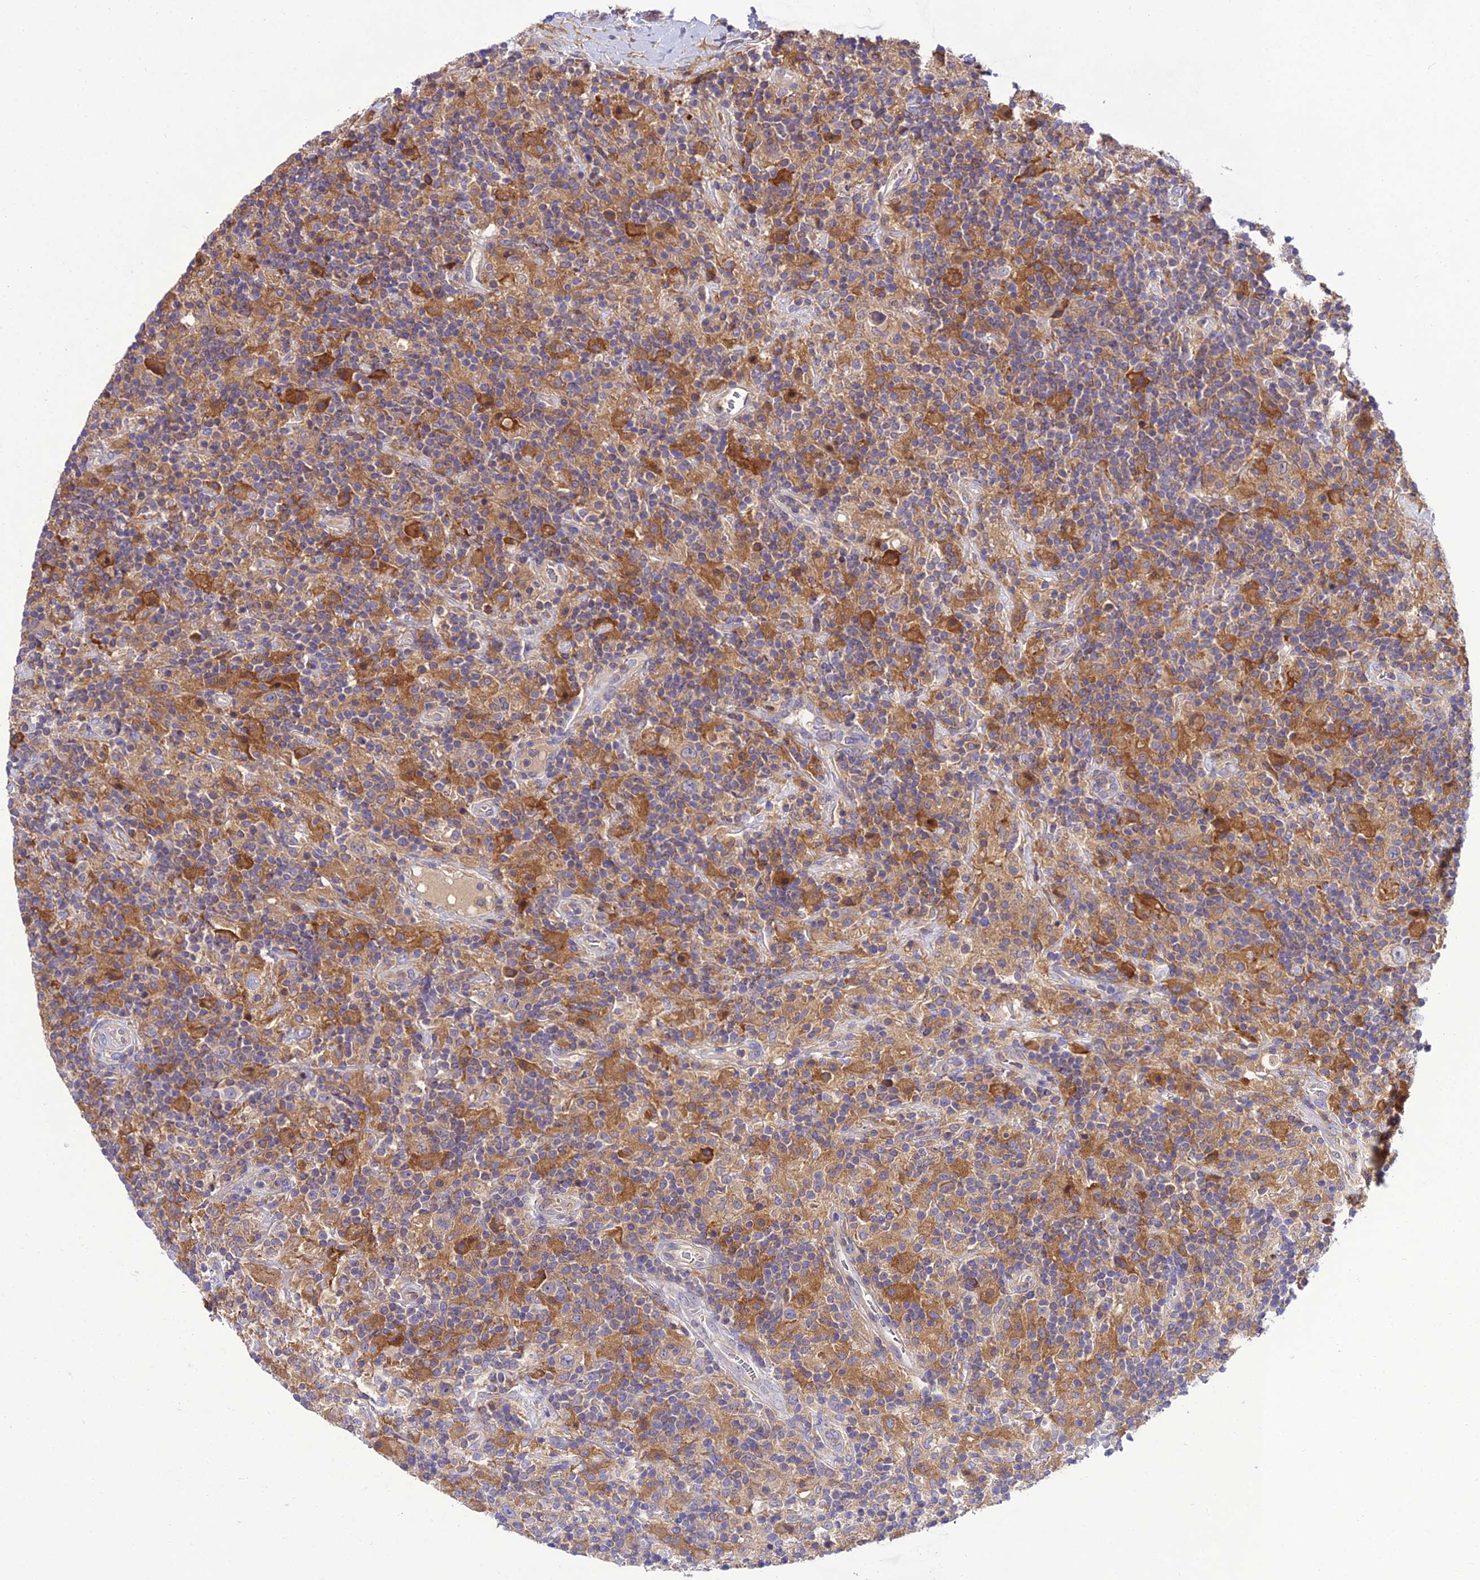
{"staining": {"intensity": "negative", "quantity": "none", "location": "none"}, "tissue": "lymphoma", "cell_type": "Tumor cells", "image_type": "cancer", "snomed": [{"axis": "morphology", "description": "Hodgkin's disease, NOS"}, {"axis": "topography", "description": "Lymph node"}], "caption": "Protein analysis of Hodgkin's disease exhibits no significant staining in tumor cells.", "gene": "C2orf69", "patient": {"sex": "male", "age": 70}}